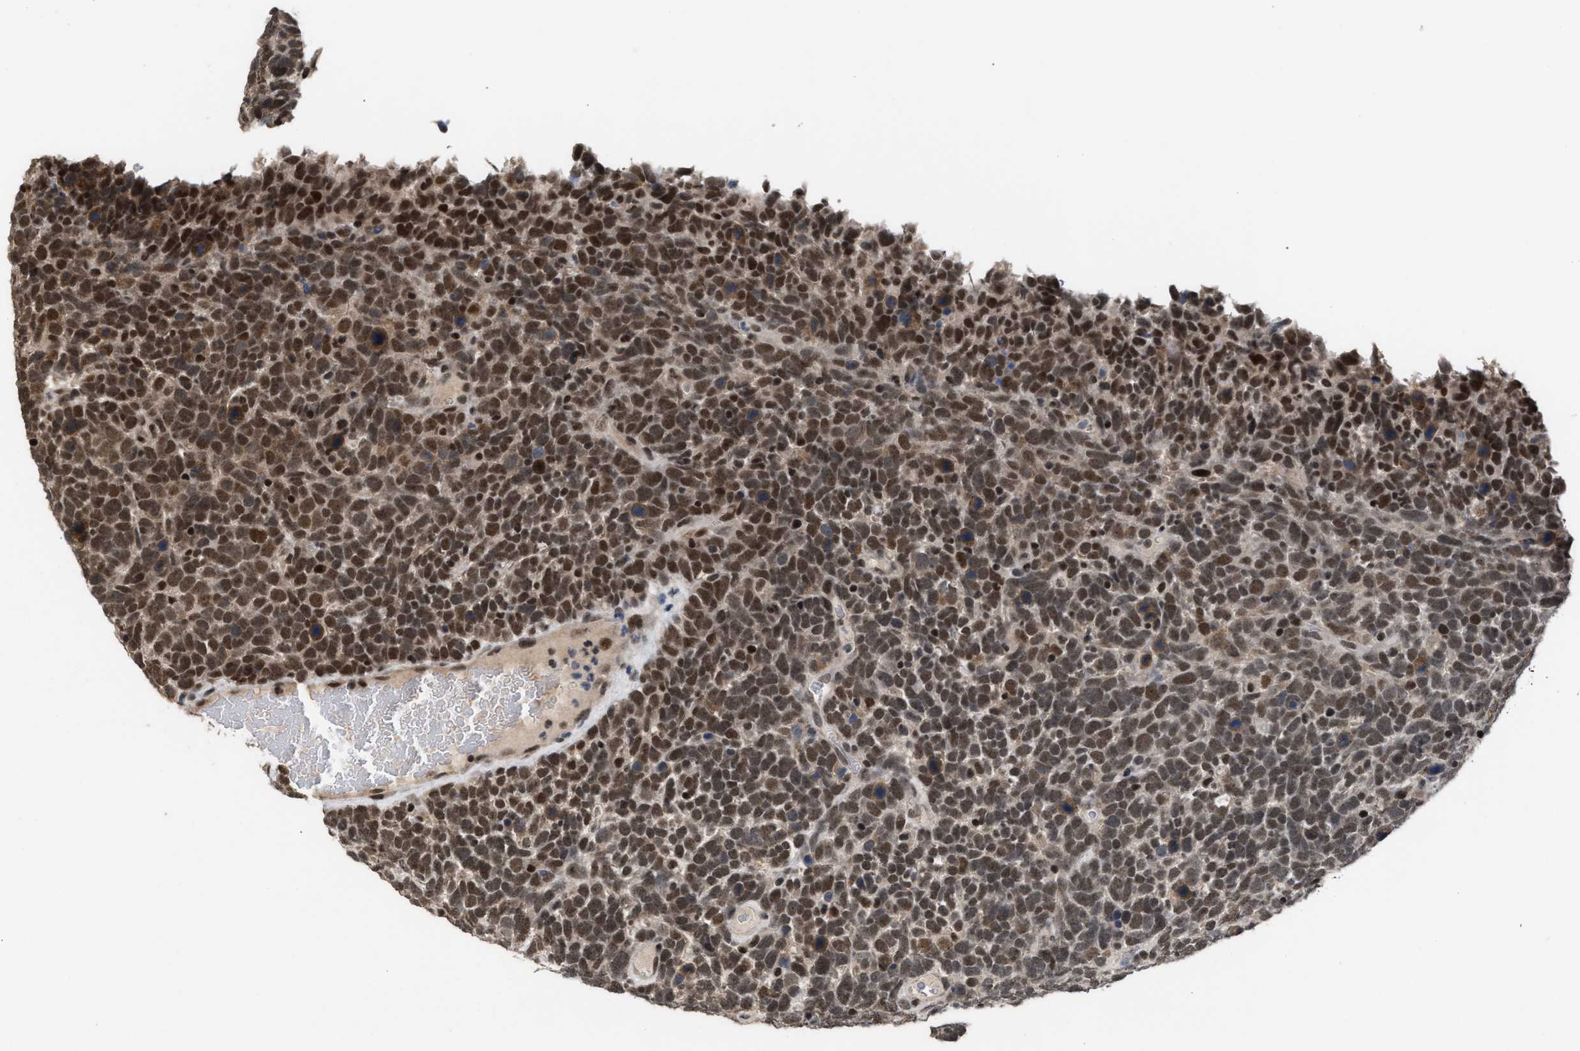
{"staining": {"intensity": "moderate", "quantity": ">75%", "location": "nuclear"}, "tissue": "urothelial cancer", "cell_type": "Tumor cells", "image_type": "cancer", "snomed": [{"axis": "morphology", "description": "Urothelial carcinoma, High grade"}, {"axis": "topography", "description": "Urinary bladder"}], "caption": "Protein expression analysis of urothelial cancer demonstrates moderate nuclear staining in approximately >75% of tumor cells.", "gene": "C9orf78", "patient": {"sex": "female", "age": 82}}